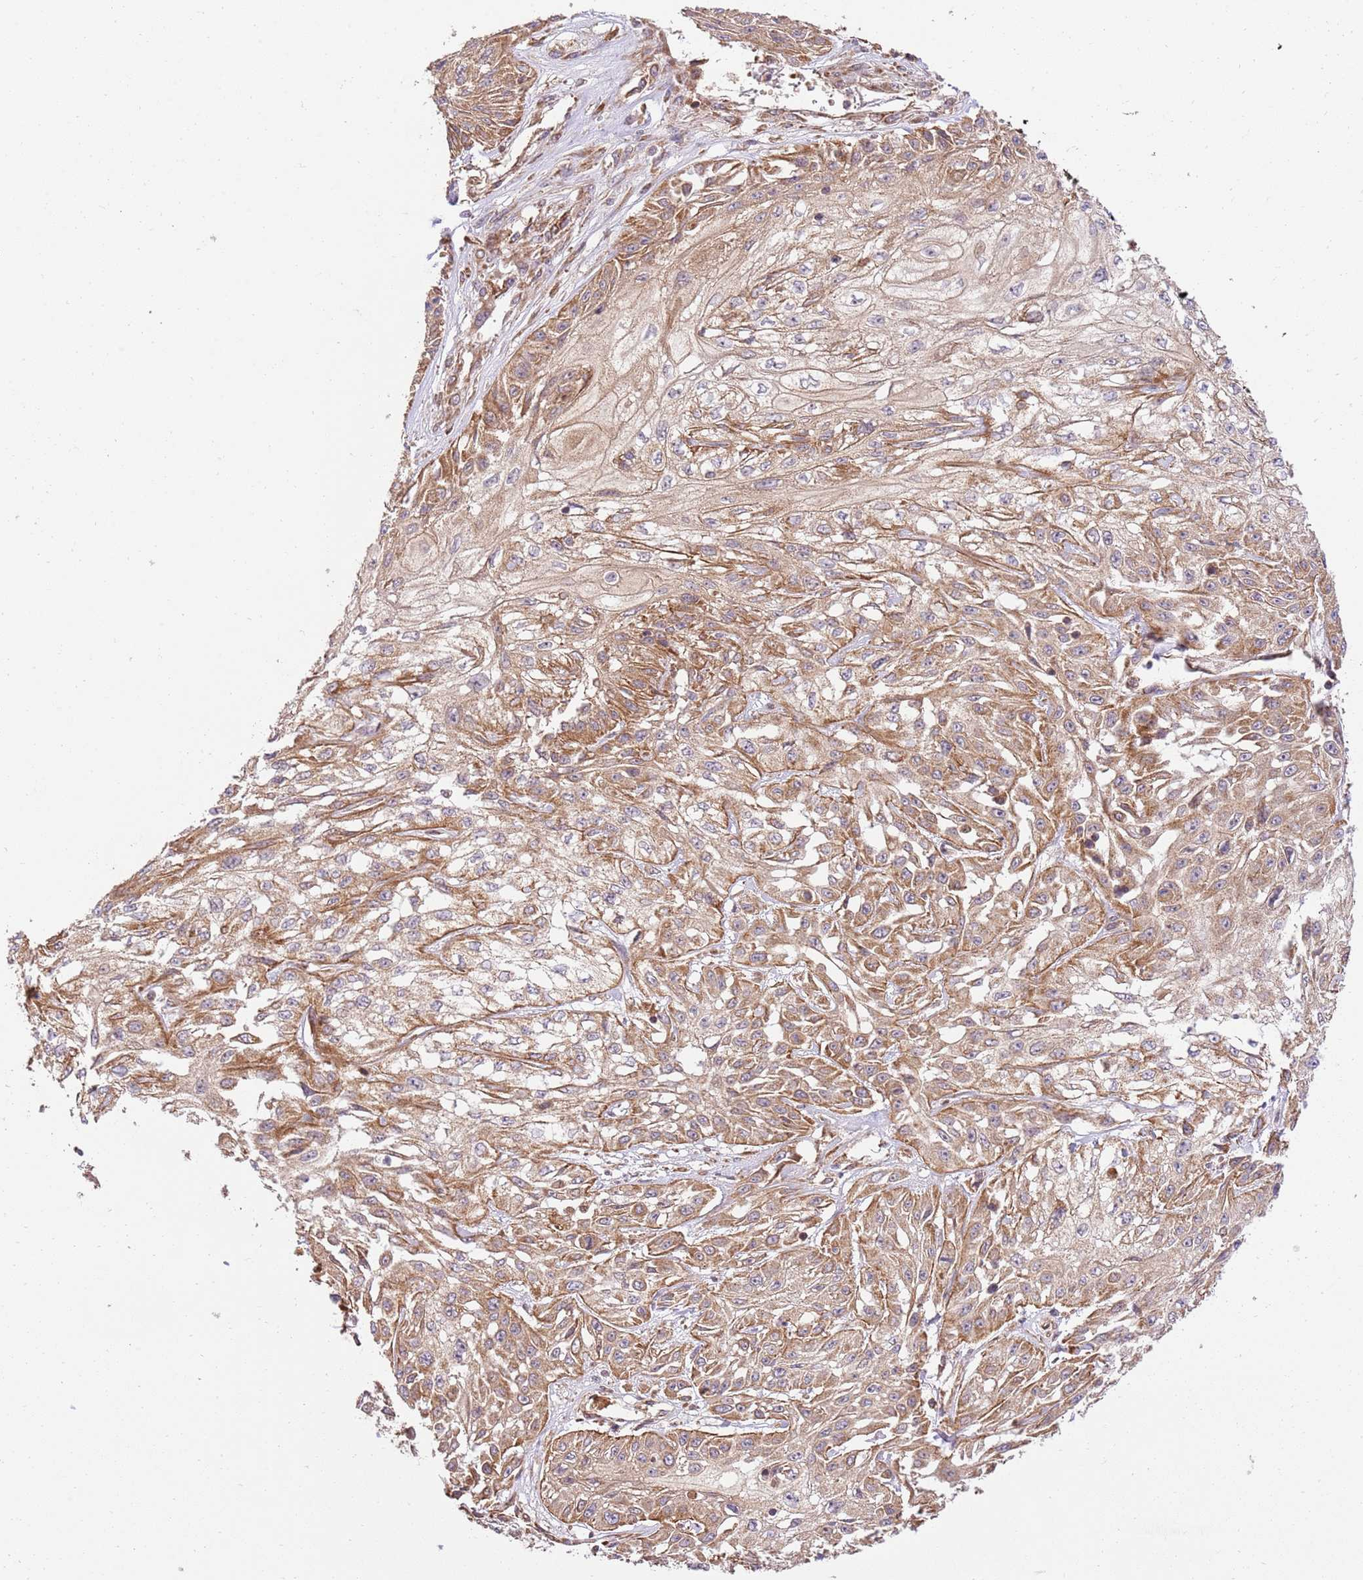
{"staining": {"intensity": "moderate", "quantity": ">75%", "location": "cytoplasmic/membranous"}, "tissue": "skin cancer", "cell_type": "Tumor cells", "image_type": "cancer", "snomed": [{"axis": "morphology", "description": "Squamous cell carcinoma, NOS"}, {"axis": "morphology", "description": "Squamous cell carcinoma, metastatic, NOS"}, {"axis": "topography", "description": "Skin"}, {"axis": "topography", "description": "Lymph node"}], "caption": "A high-resolution image shows immunohistochemistry staining of skin cancer (metastatic squamous cell carcinoma), which shows moderate cytoplasmic/membranous staining in about >75% of tumor cells.", "gene": "SPATA2L", "patient": {"sex": "male", "age": 75}}